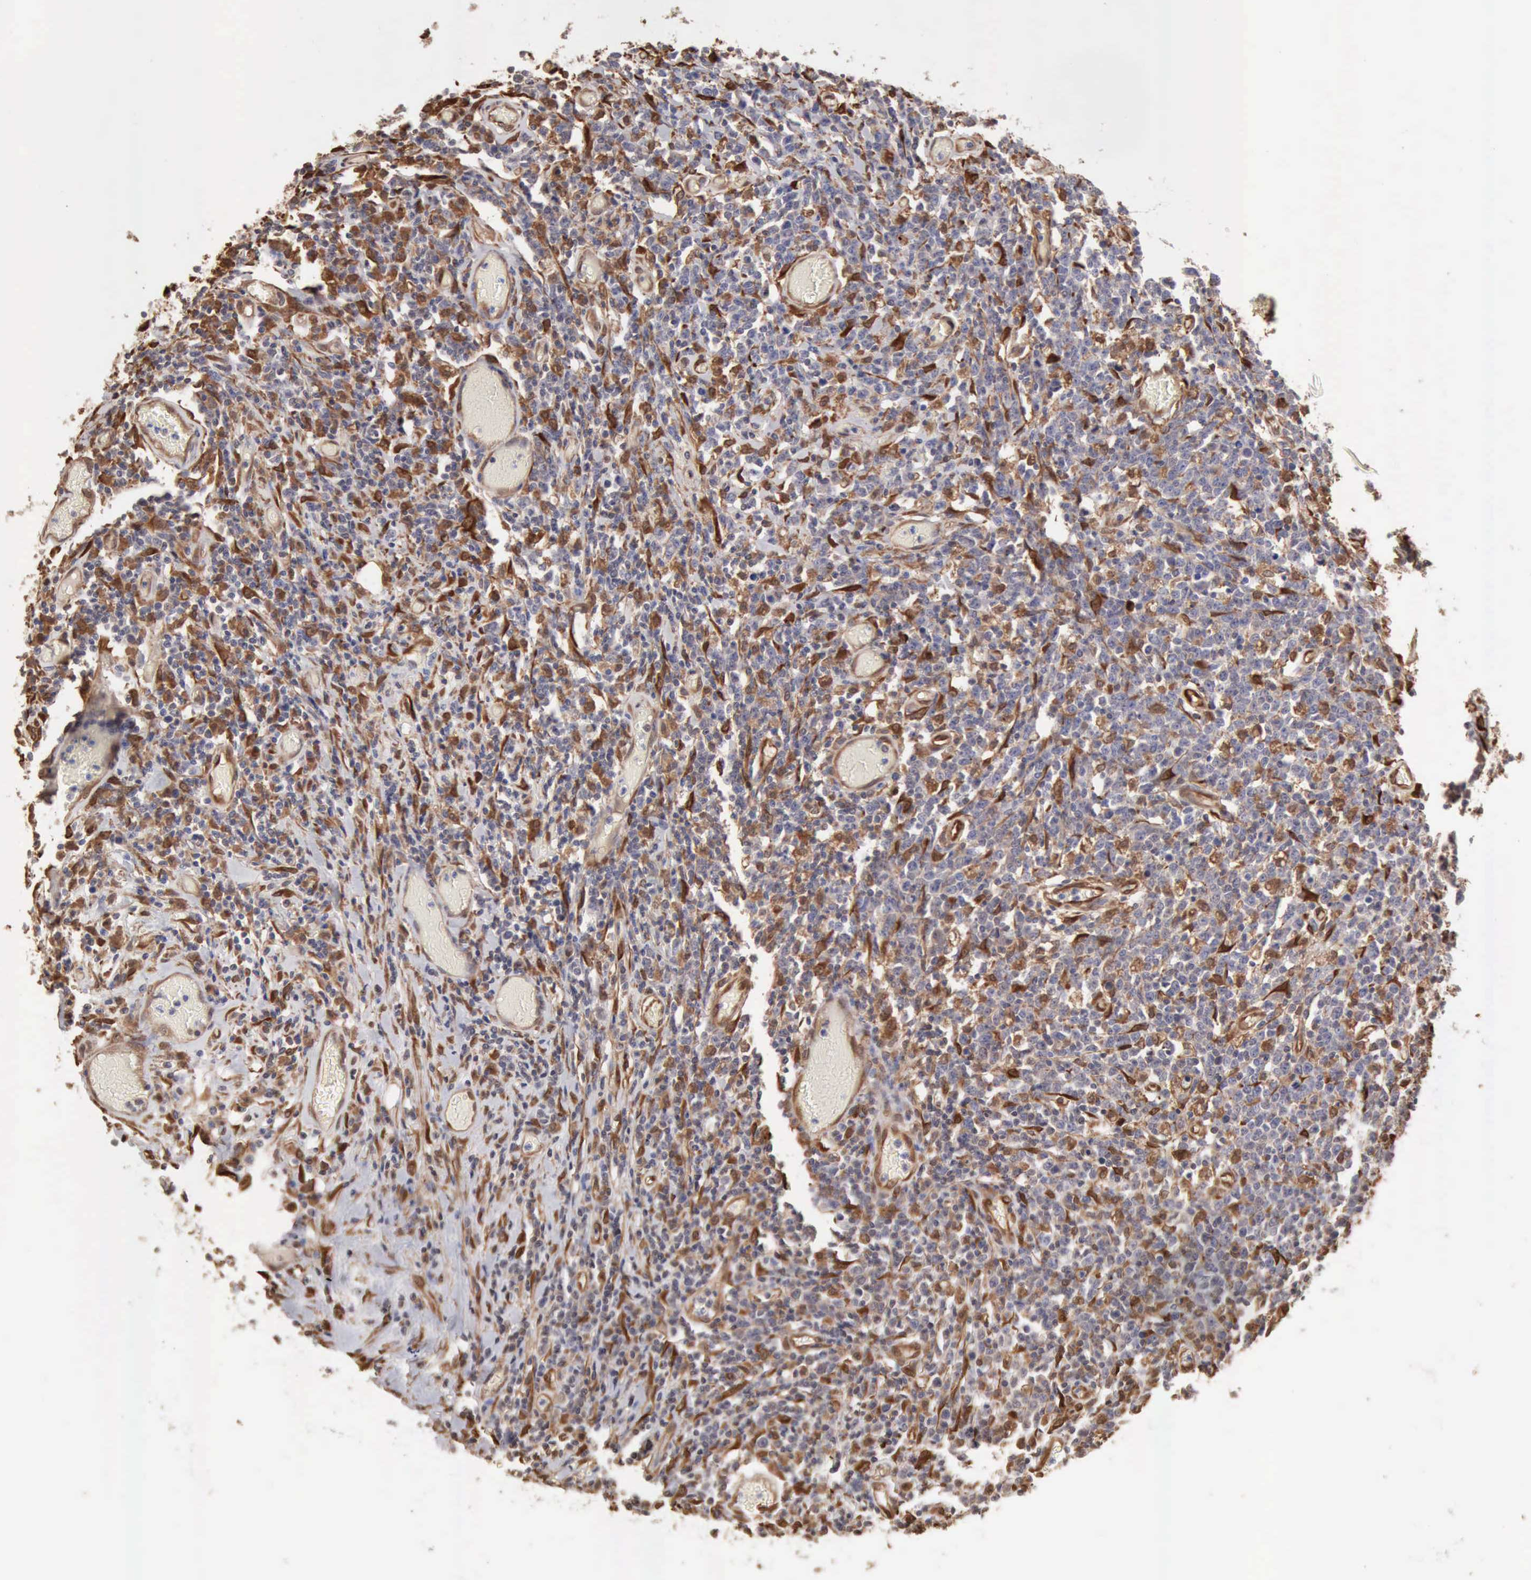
{"staining": {"intensity": "moderate", "quantity": "25%-75%", "location": "cytoplasmic/membranous,nuclear"}, "tissue": "lymphoma", "cell_type": "Tumor cells", "image_type": "cancer", "snomed": [{"axis": "morphology", "description": "Malignant lymphoma, non-Hodgkin's type, High grade"}, {"axis": "topography", "description": "Colon"}], "caption": "Immunohistochemical staining of human malignant lymphoma, non-Hodgkin's type (high-grade) shows medium levels of moderate cytoplasmic/membranous and nuclear protein staining in approximately 25%-75% of tumor cells.", "gene": "APOL2", "patient": {"sex": "male", "age": 82}}